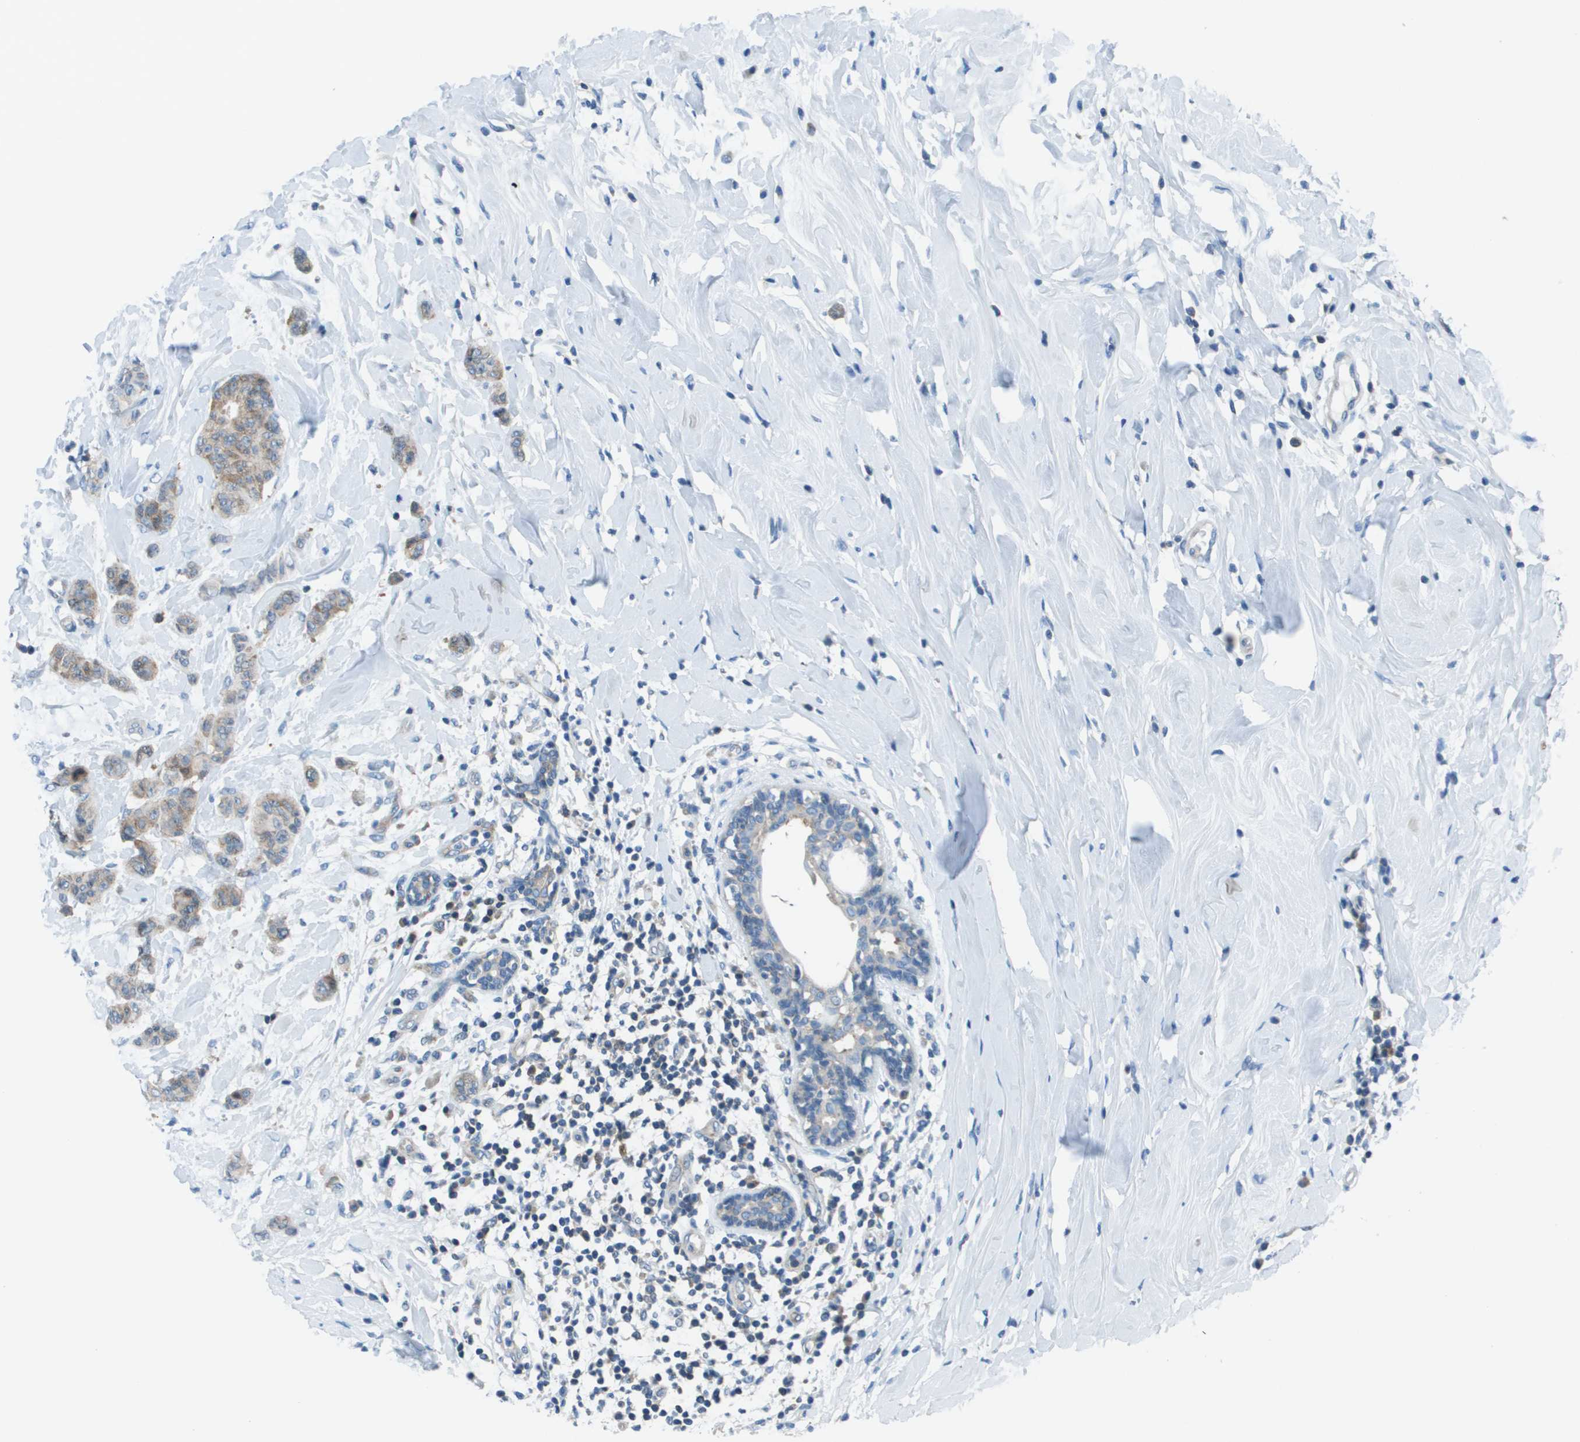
{"staining": {"intensity": "weak", "quantity": "25%-75%", "location": "cytoplasmic/membranous"}, "tissue": "breast cancer", "cell_type": "Tumor cells", "image_type": "cancer", "snomed": [{"axis": "morphology", "description": "Normal tissue, NOS"}, {"axis": "morphology", "description": "Duct carcinoma"}, {"axis": "topography", "description": "Breast"}], "caption": "Protein analysis of breast cancer (invasive ductal carcinoma) tissue shows weak cytoplasmic/membranous staining in approximately 25%-75% of tumor cells.", "gene": "STIP1", "patient": {"sex": "female", "age": 40}}